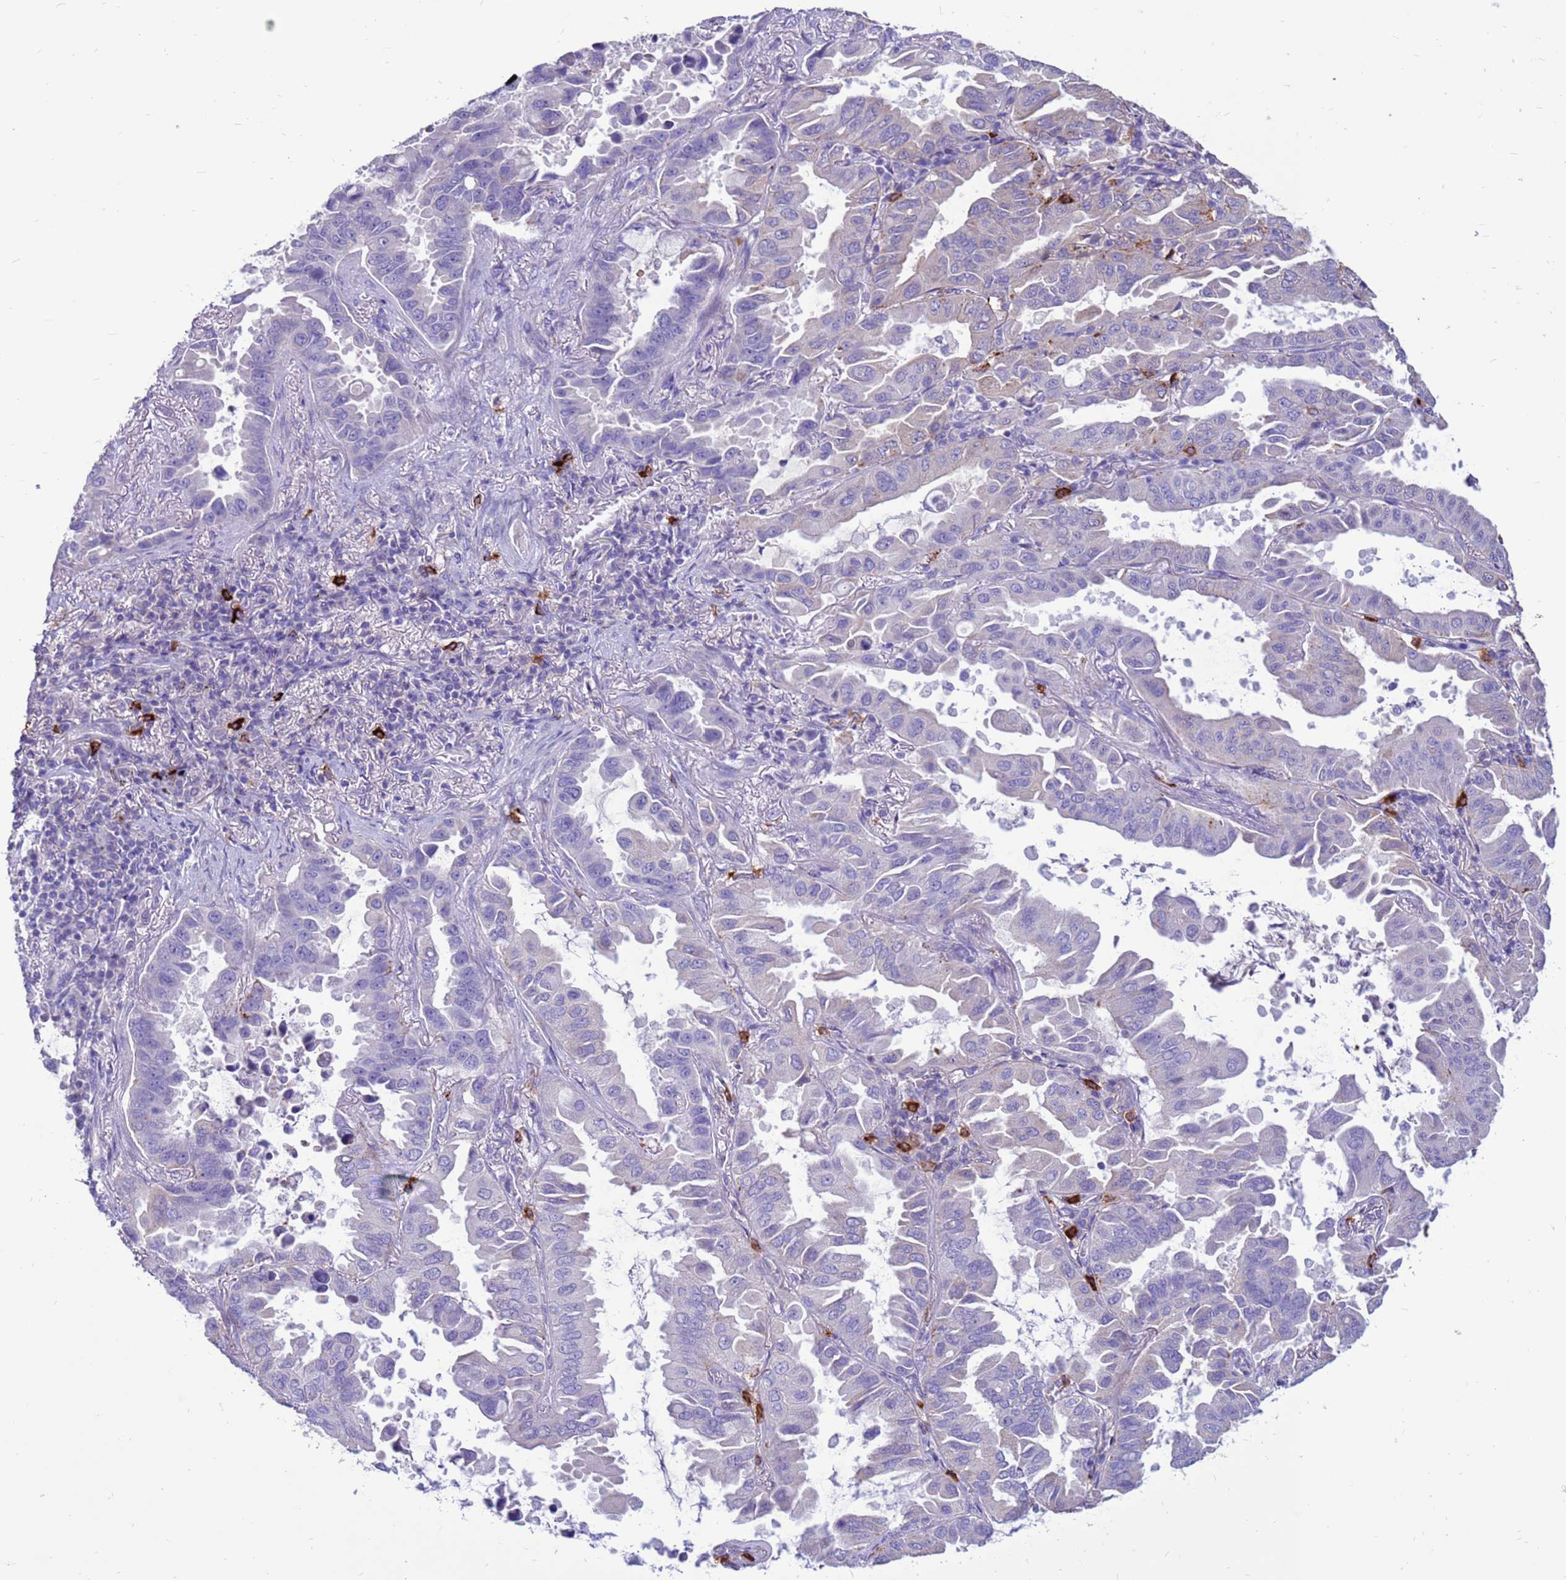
{"staining": {"intensity": "negative", "quantity": "none", "location": "none"}, "tissue": "lung cancer", "cell_type": "Tumor cells", "image_type": "cancer", "snomed": [{"axis": "morphology", "description": "Adenocarcinoma, NOS"}, {"axis": "topography", "description": "Lung"}], "caption": "Immunohistochemistry (IHC) histopathology image of neoplastic tissue: adenocarcinoma (lung) stained with DAB (3,3'-diaminobenzidine) demonstrates no significant protein positivity in tumor cells.", "gene": "PDE10A", "patient": {"sex": "male", "age": 64}}